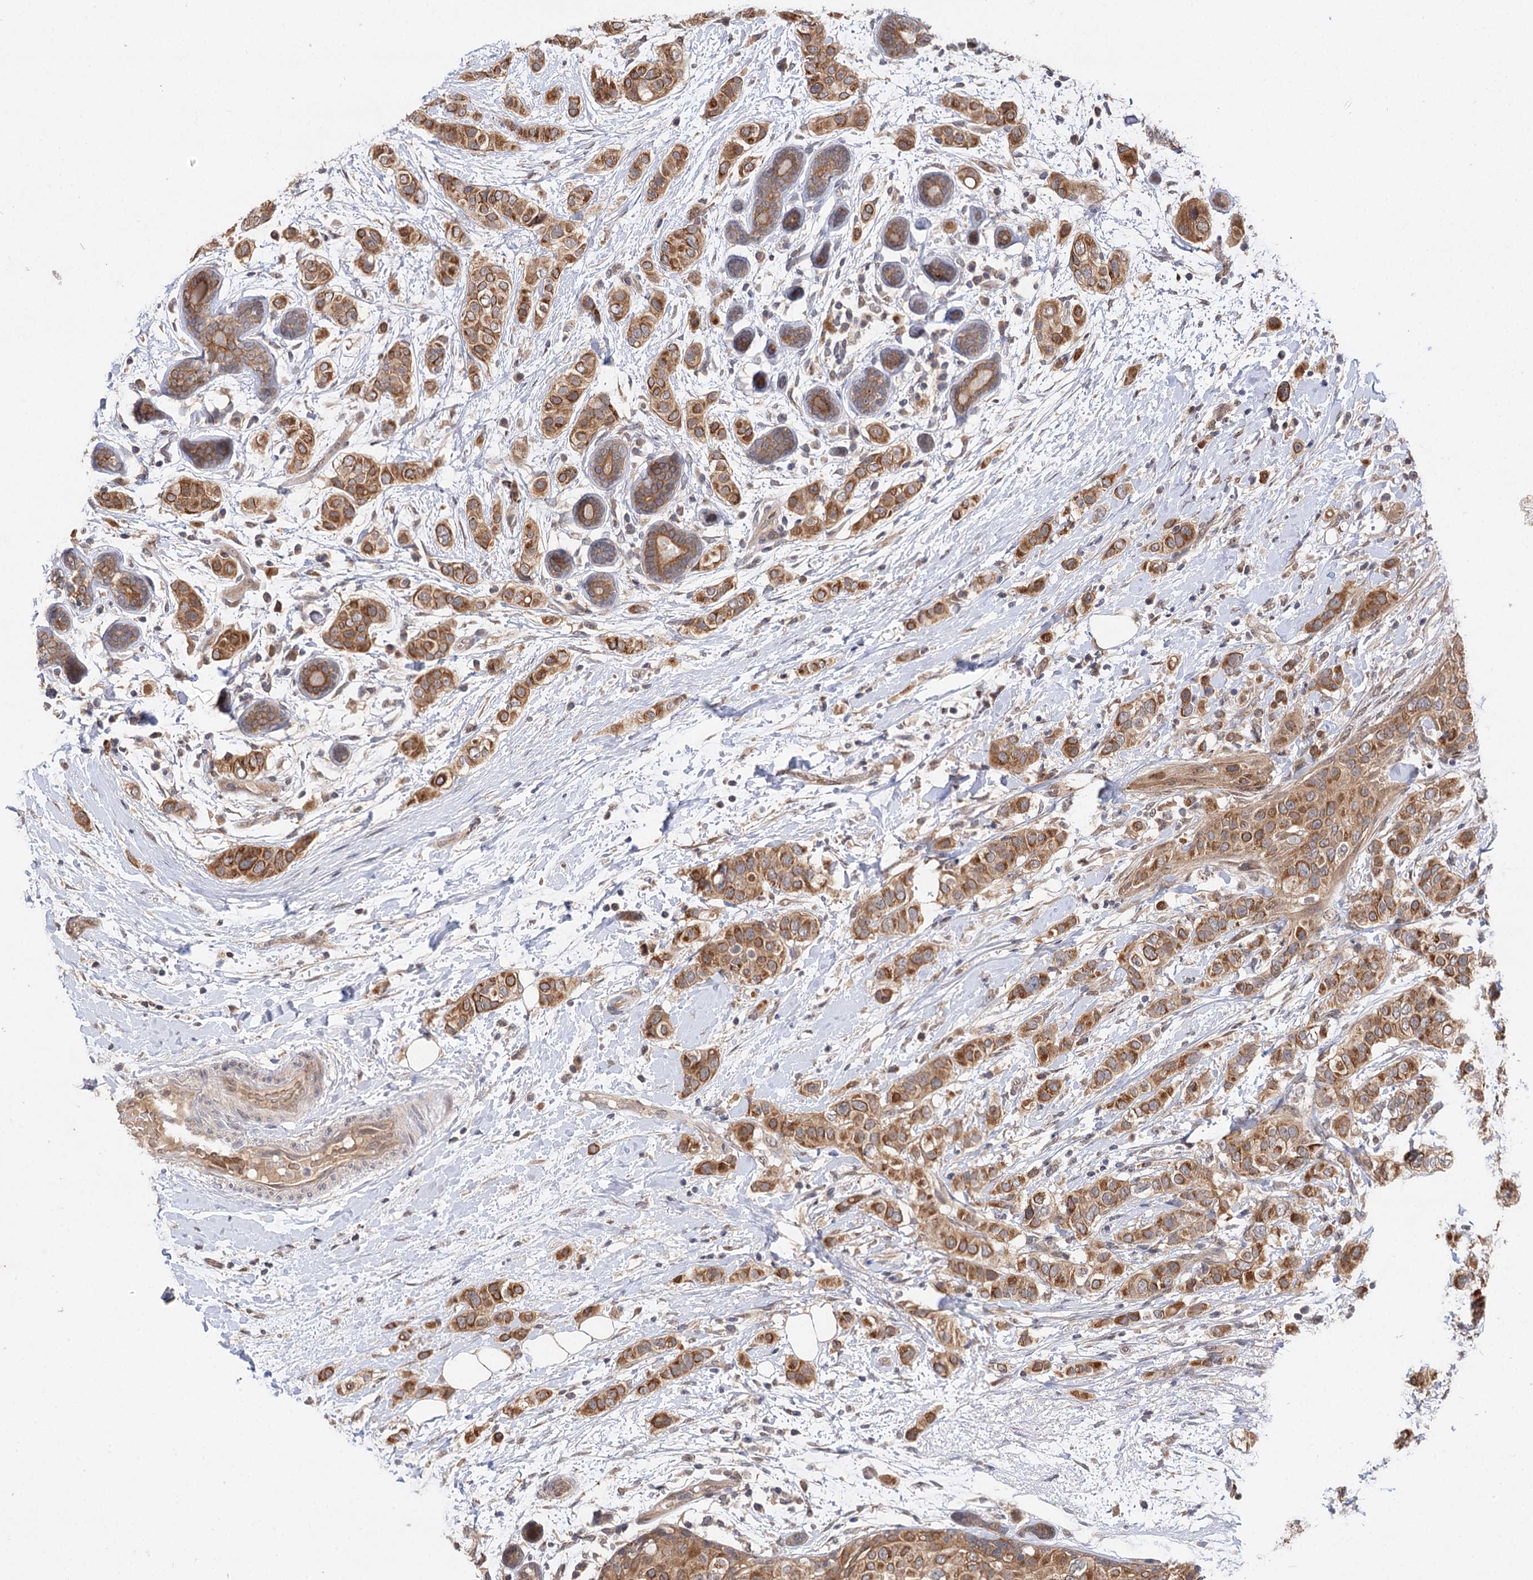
{"staining": {"intensity": "moderate", "quantity": ">75%", "location": "cytoplasmic/membranous"}, "tissue": "breast cancer", "cell_type": "Tumor cells", "image_type": "cancer", "snomed": [{"axis": "morphology", "description": "Lobular carcinoma"}, {"axis": "topography", "description": "Breast"}], "caption": "Human breast cancer (lobular carcinoma) stained for a protein (brown) exhibits moderate cytoplasmic/membranous positive staining in about >75% of tumor cells.", "gene": "FBXW8", "patient": {"sex": "female", "age": 51}}